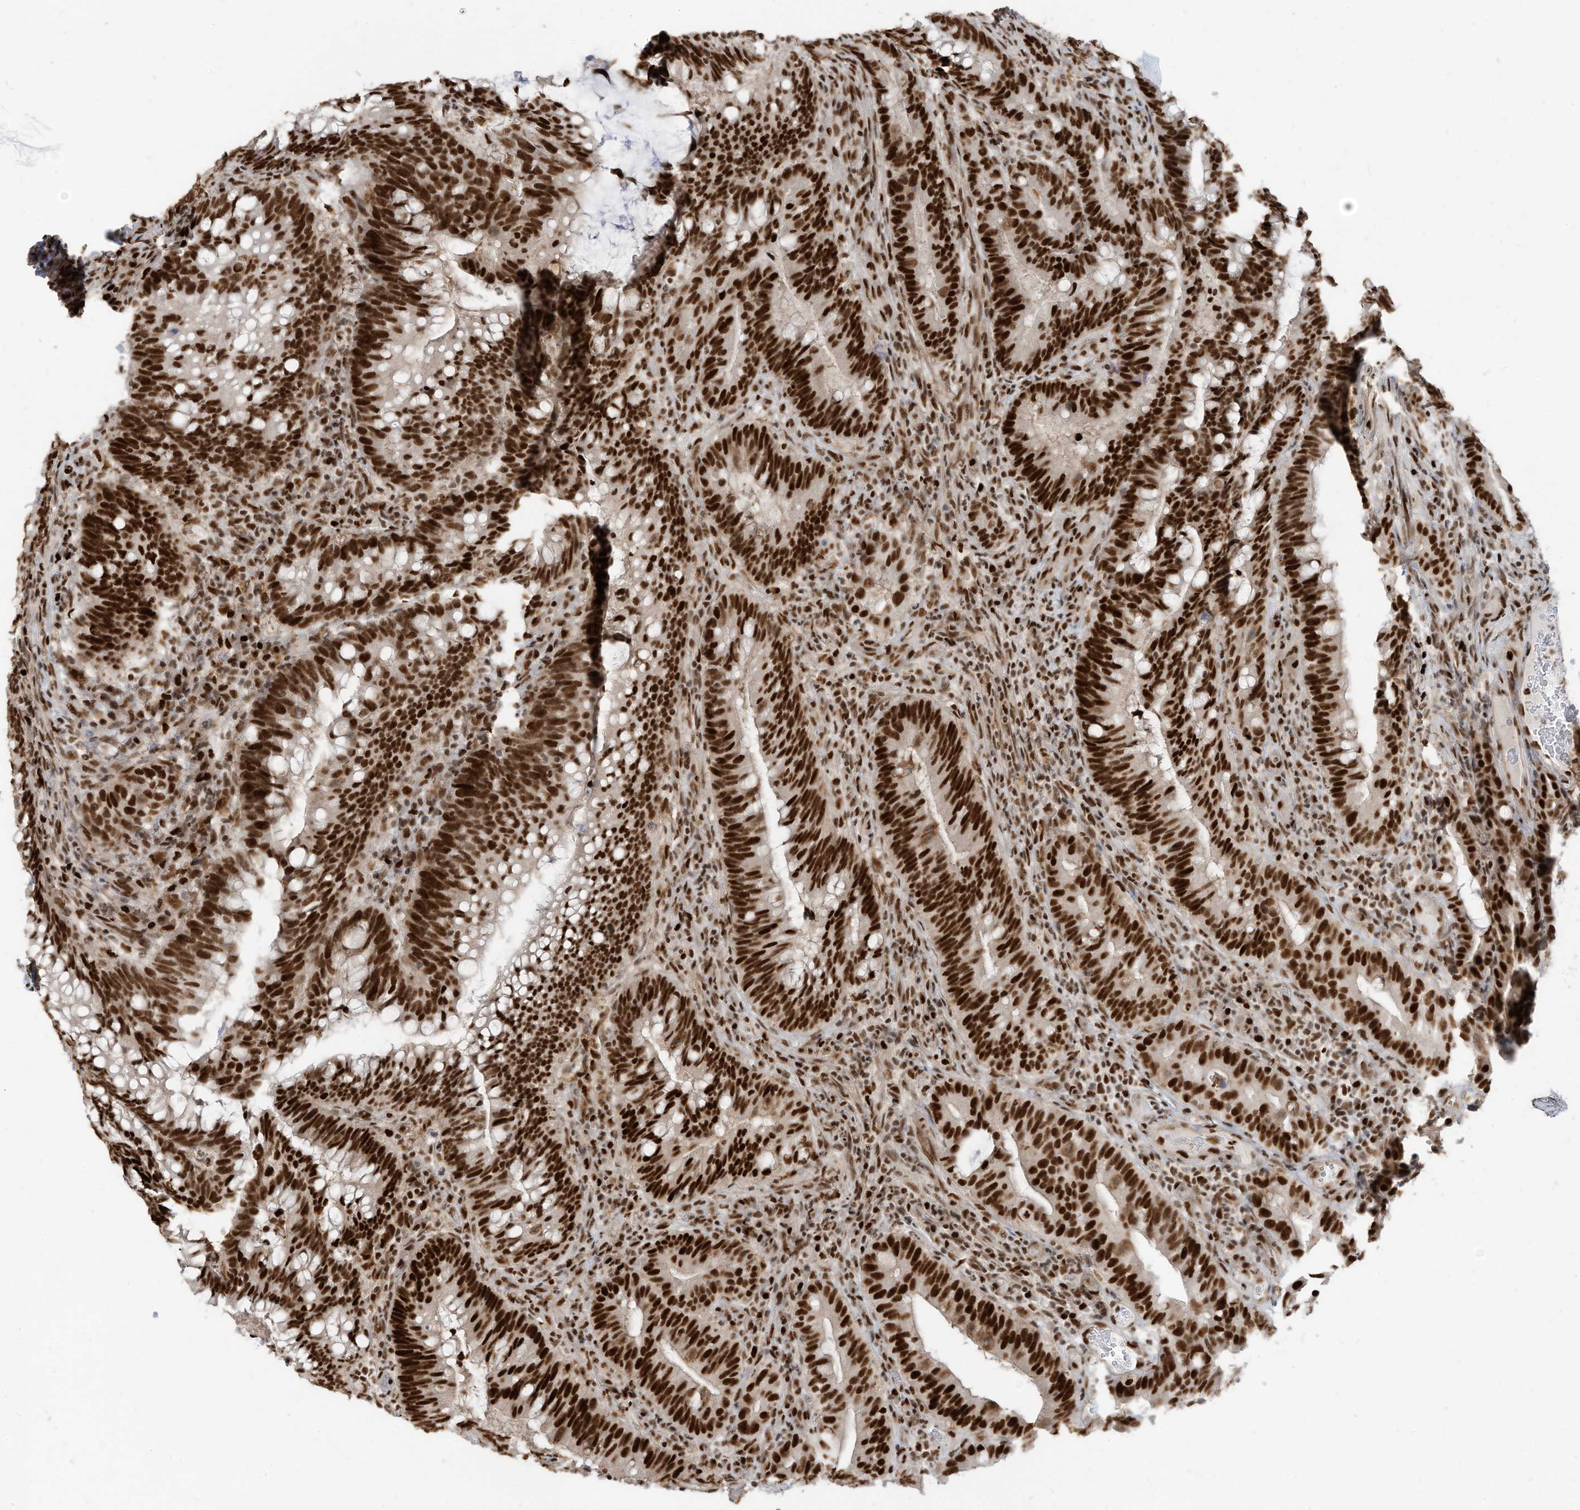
{"staining": {"intensity": "strong", "quantity": ">75%", "location": "nuclear"}, "tissue": "colorectal cancer", "cell_type": "Tumor cells", "image_type": "cancer", "snomed": [{"axis": "morphology", "description": "Adenocarcinoma, NOS"}, {"axis": "topography", "description": "Colon"}], "caption": "IHC photomicrograph of human colorectal cancer (adenocarcinoma) stained for a protein (brown), which displays high levels of strong nuclear expression in about >75% of tumor cells.", "gene": "SAMD15", "patient": {"sex": "female", "age": 66}}